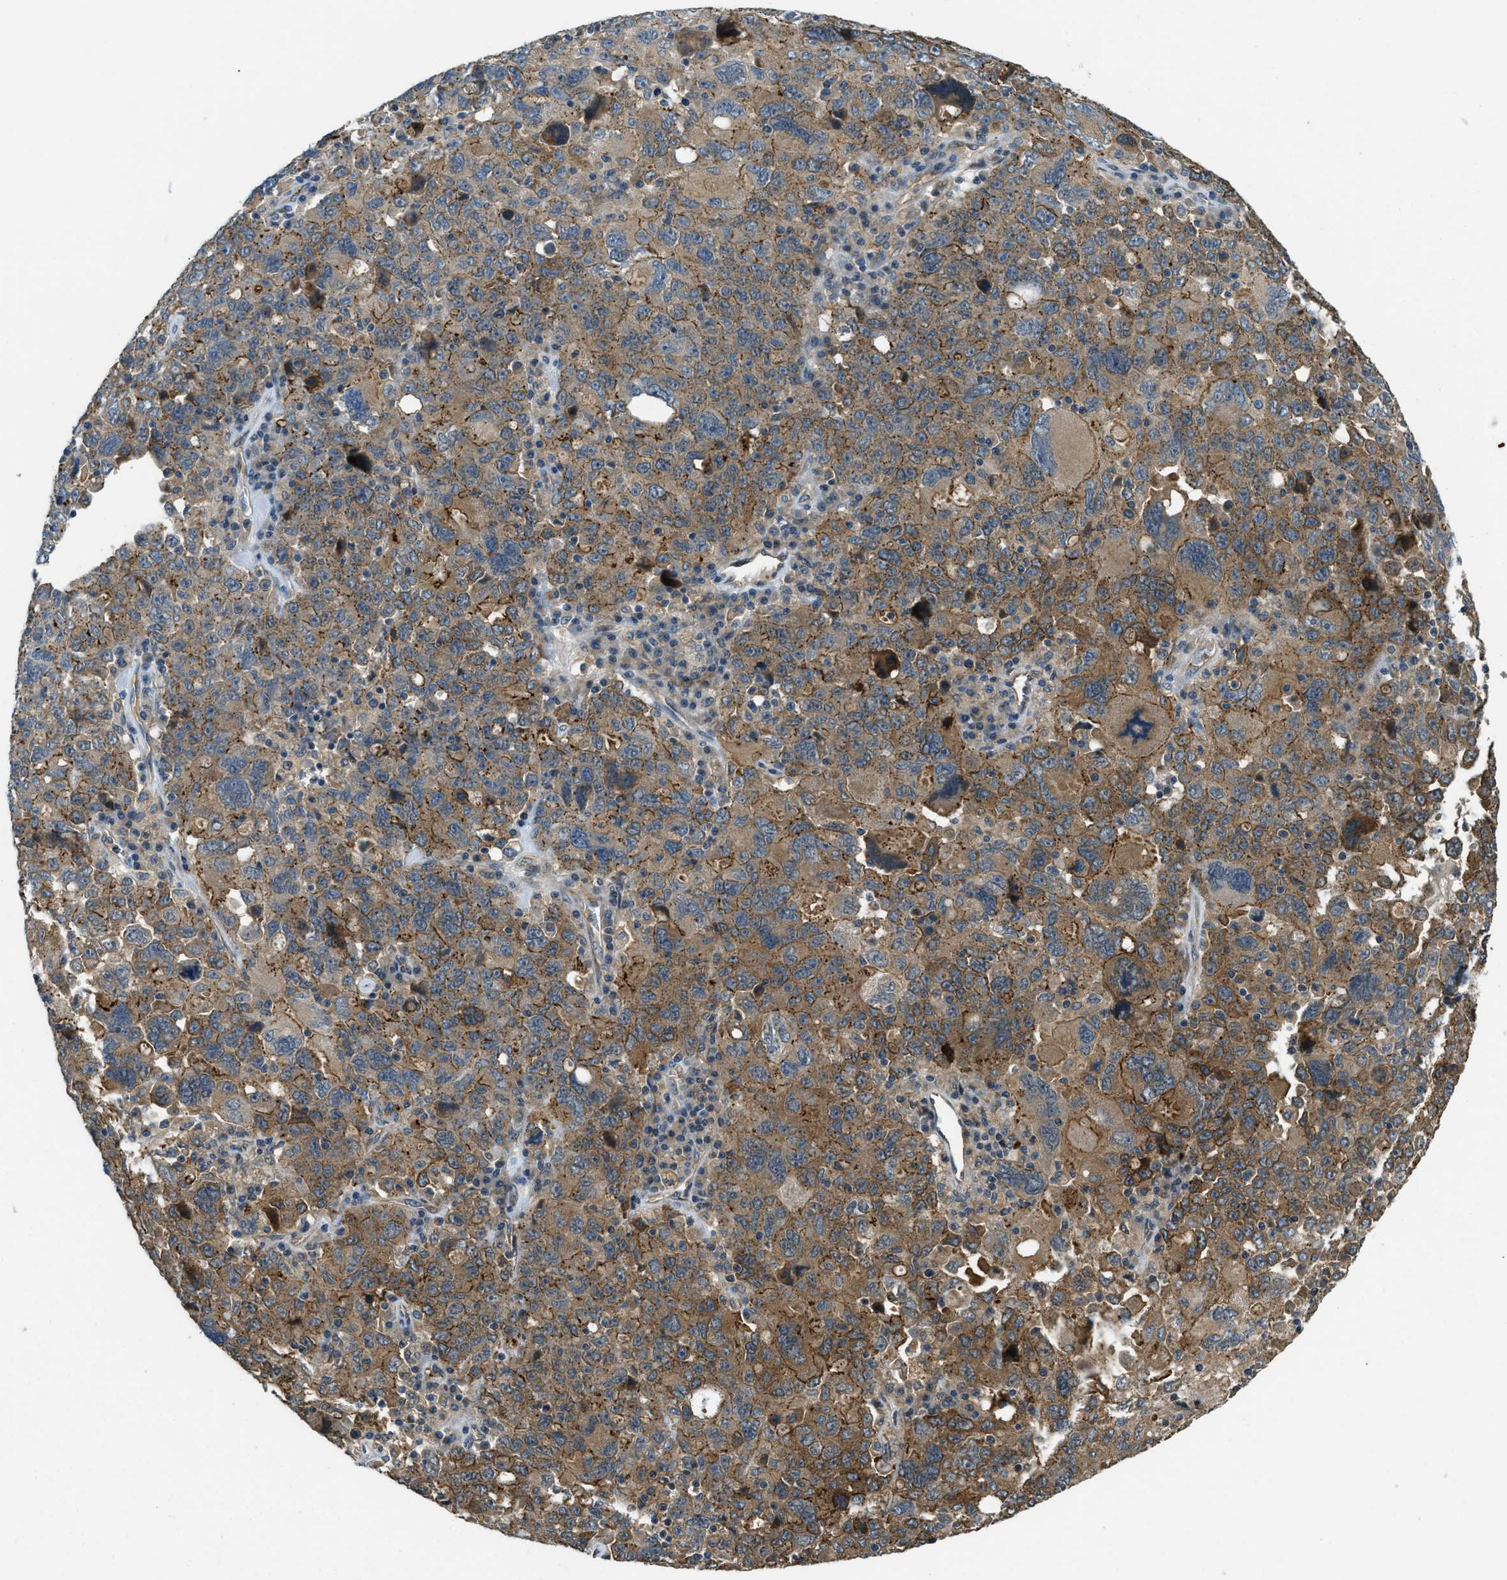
{"staining": {"intensity": "moderate", "quantity": ">75%", "location": "cytoplasmic/membranous"}, "tissue": "ovarian cancer", "cell_type": "Tumor cells", "image_type": "cancer", "snomed": [{"axis": "morphology", "description": "Carcinoma, endometroid"}, {"axis": "topography", "description": "Ovary"}], "caption": "Immunohistochemistry (IHC) image of neoplastic tissue: ovarian endometroid carcinoma stained using immunohistochemistry (IHC) shows medium levels of moderate protein expression localized specifically in the cytoplasmic/membranous of tumor cells, appearing as a cytoplasmic/membranous brown color.", "gene": "CGN", "patient": {"sex": "female", "age": 62}}